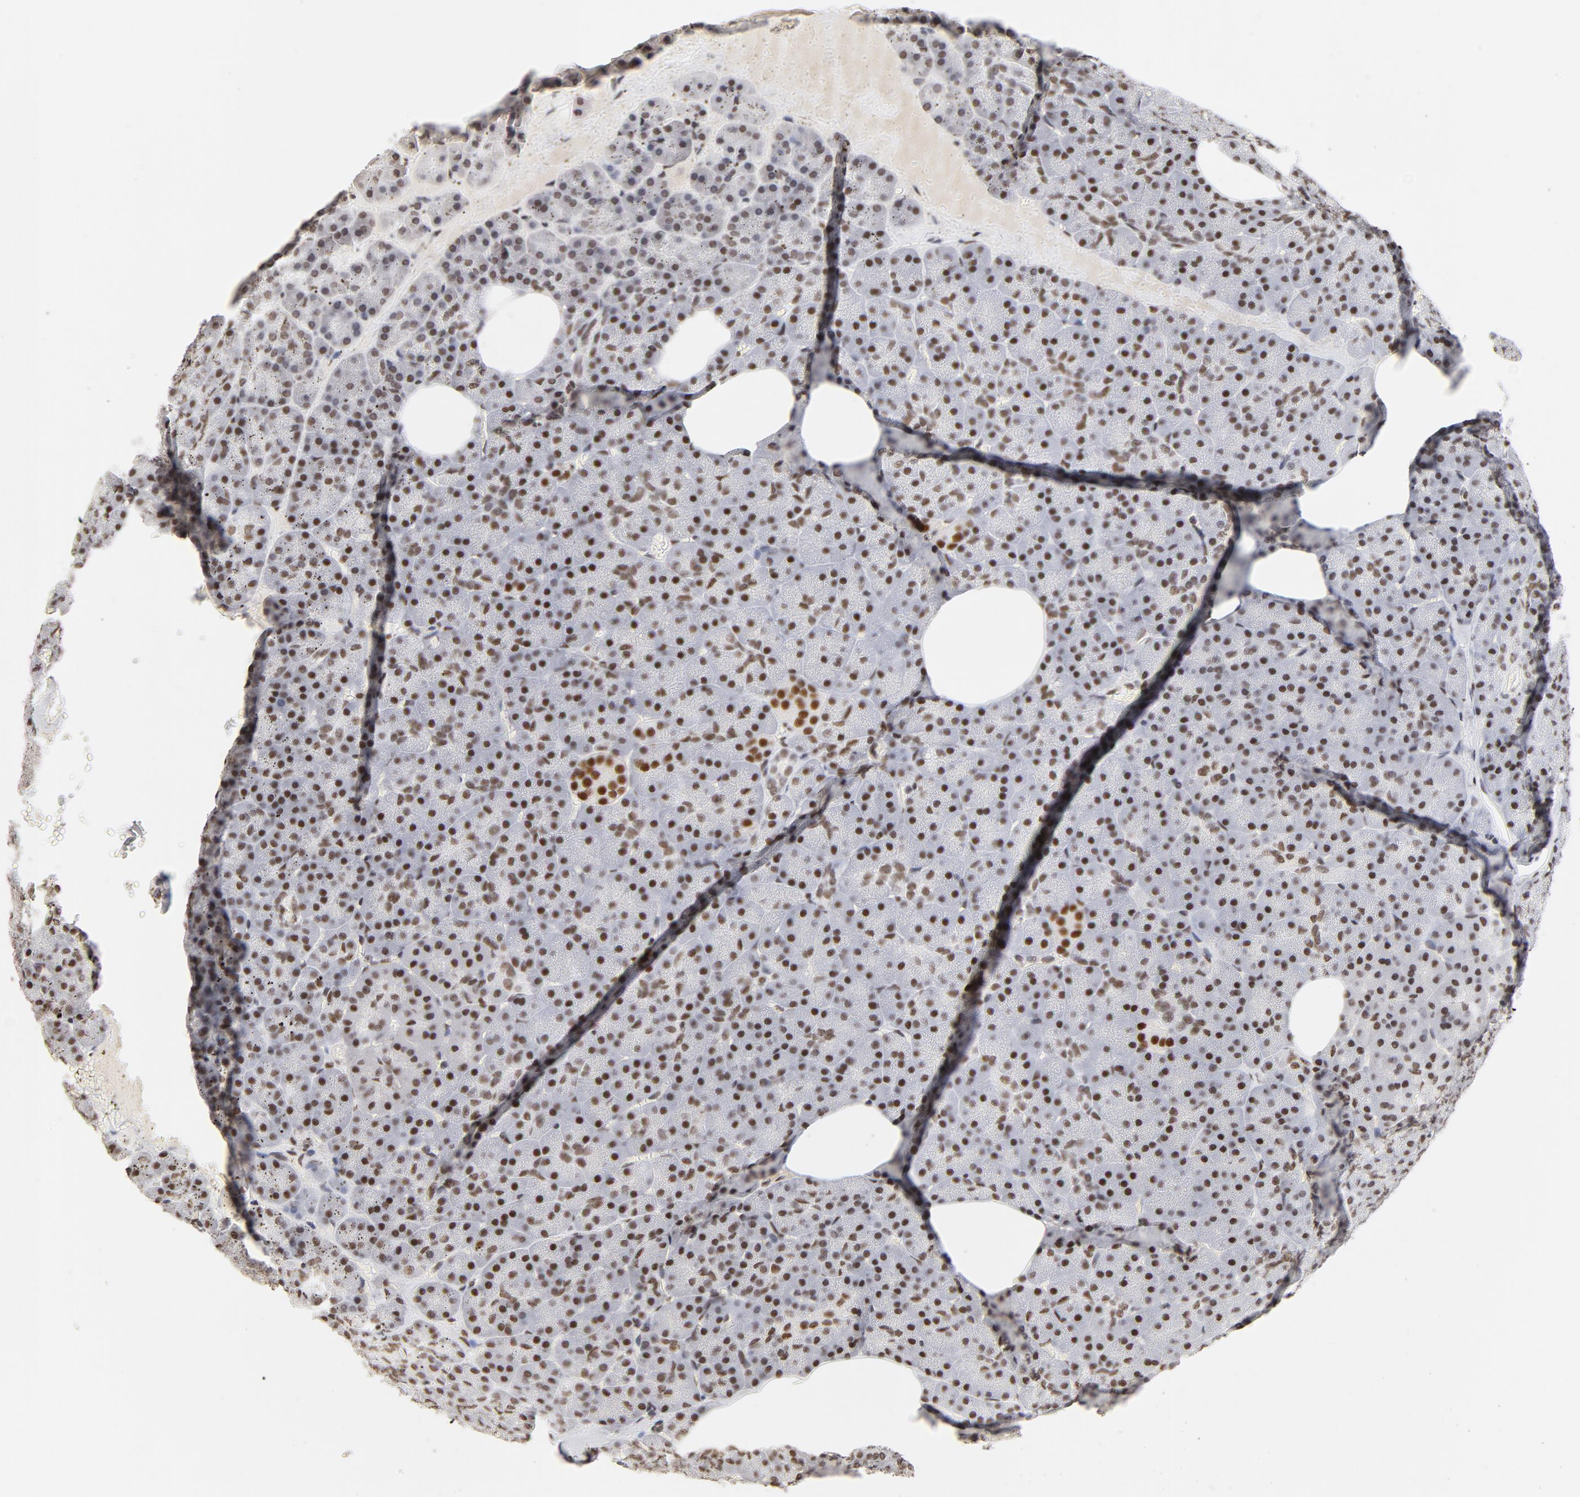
{"staining": {"intensity": "strong", "quantity": ">75%", "location": "nuclear"}, "tissue": "pancreas", "cell_type": "Exocrine glandular cells", "image_type": "normal", "snomed": [{"axis": "morphology", "description": "Normal tissue, NOS"}, {"axis": "topography", "description": "Pancreas"}], "caption": "Human pancreas stained with a brown dye displays strong nuclear positive expression in about >75% of exocrine glandular cells.", "gene": "TP53BP1", "patient": {"sex": "female", "age": 35}}